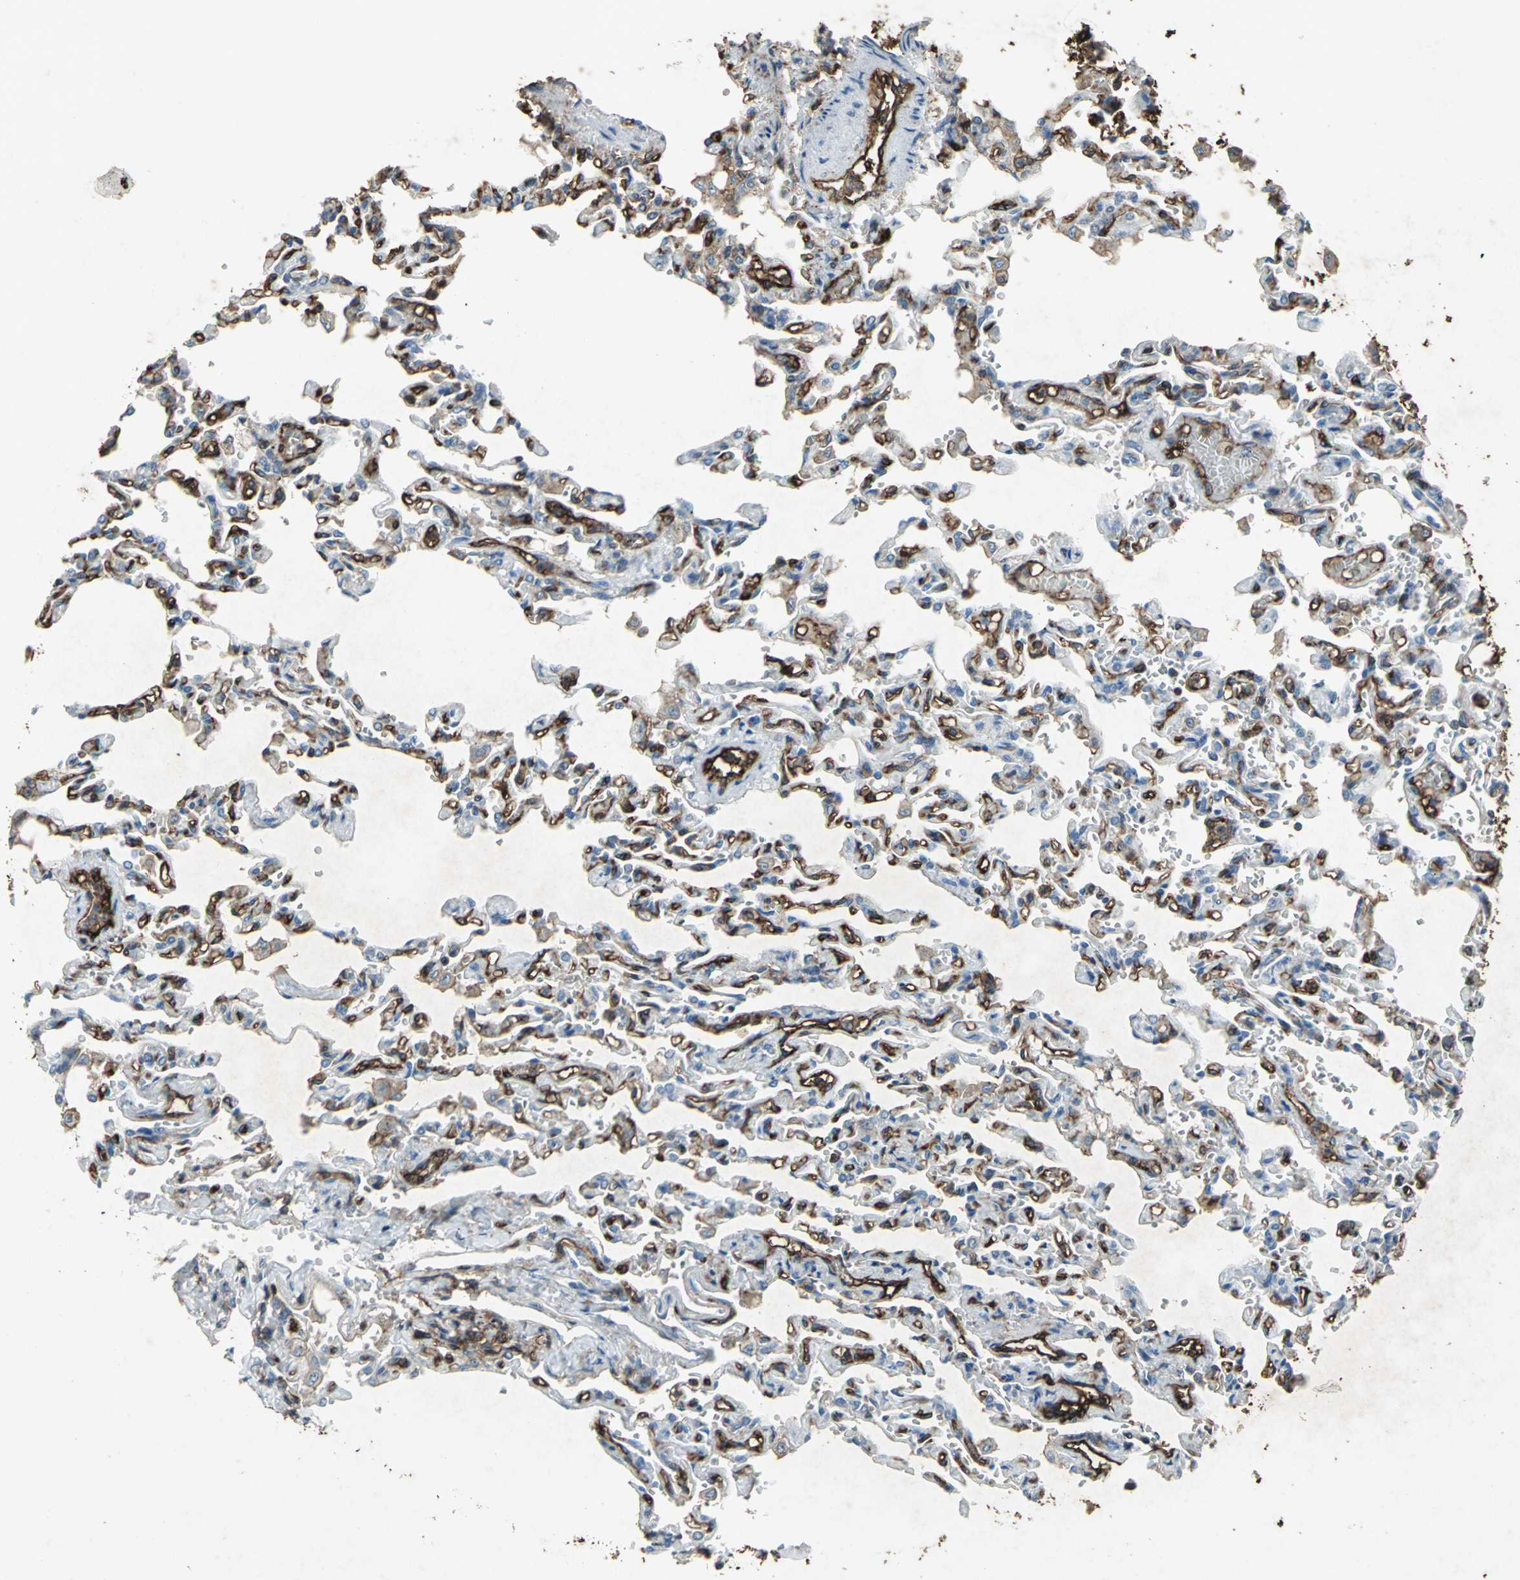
{"staining": {"intensity": "weak", "quantity": "25%-75%", "location": "cytoplasmic/membranous"}, "tissue": "lung", "cell_type": "Alveolar cells", "image_type": "normal", "snomed": [{"axis": "morphology", "description": "Normal tissue, NOS"}, {"axis": "topography", "description": "Lung"}], "caption": "An image showing weak cytoplasmic/membranous positivity in approximately 25%-75% of alveolar cells in benign lung, as visualized by brown immunohistochemical staining.", "gene": "CCR6", "patient": {"sex": "male", "age": 21}}